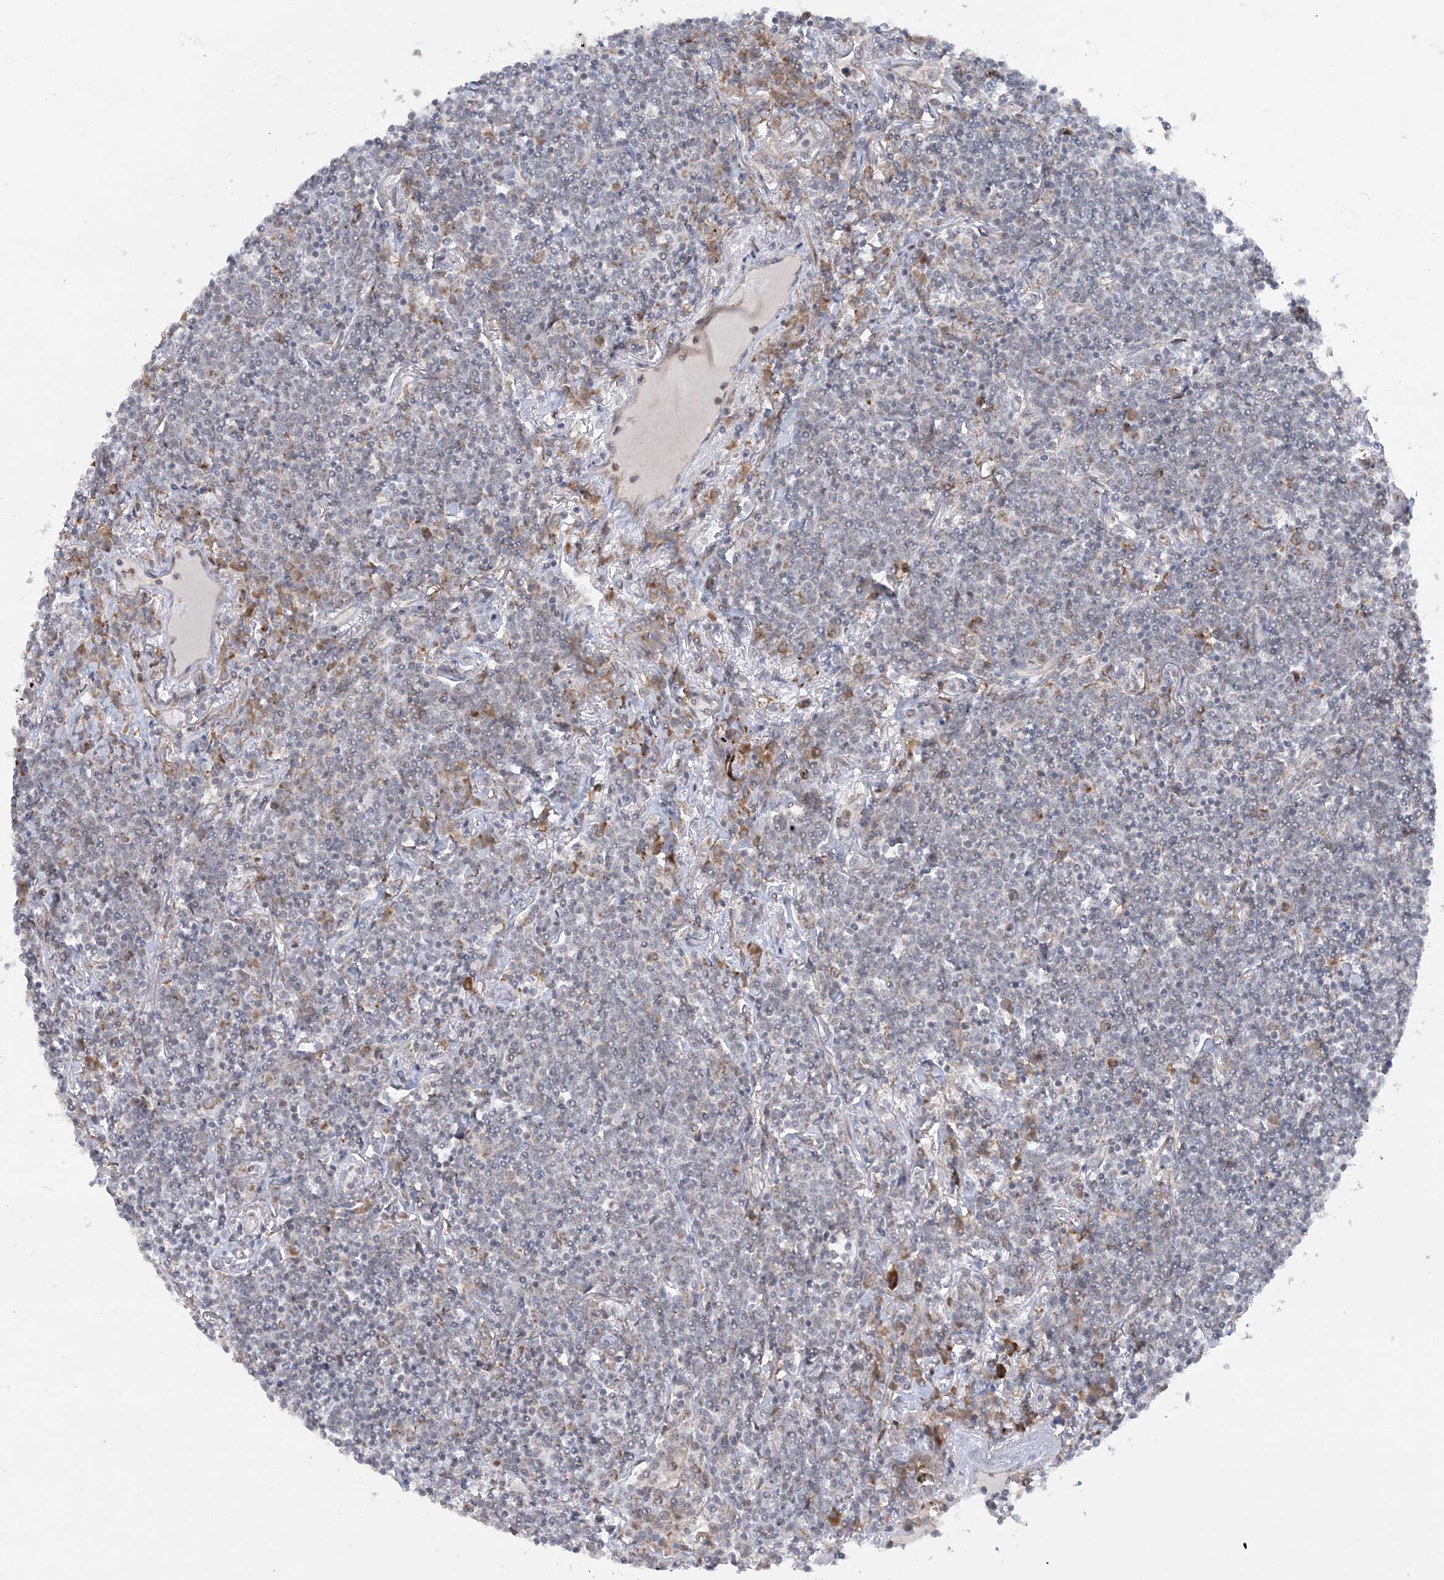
{"staining": {"intensity": "negative", "quantity": "none", "location": "none"}, "tissue": "lymphoma", "cell_type": "Tumor cells", "image_type": "cancer", "snomed": [{"axis": "morphology", "description": "Malignant lymphoma, non-Hodgkin's type, Low grade"}, {"axis": "topography", "description": "Lung"}], "caption": "This image is of malignant lymphoma, non-Hodgkin's type (low-grade) stained with immunohistochemistry (IHC) to label a protein in brown with the nuclei are counter-stained blue. There is no expression in tumor cells.", "gene": "MRPL47", "patient": {"sex": "female", "age": 71}}